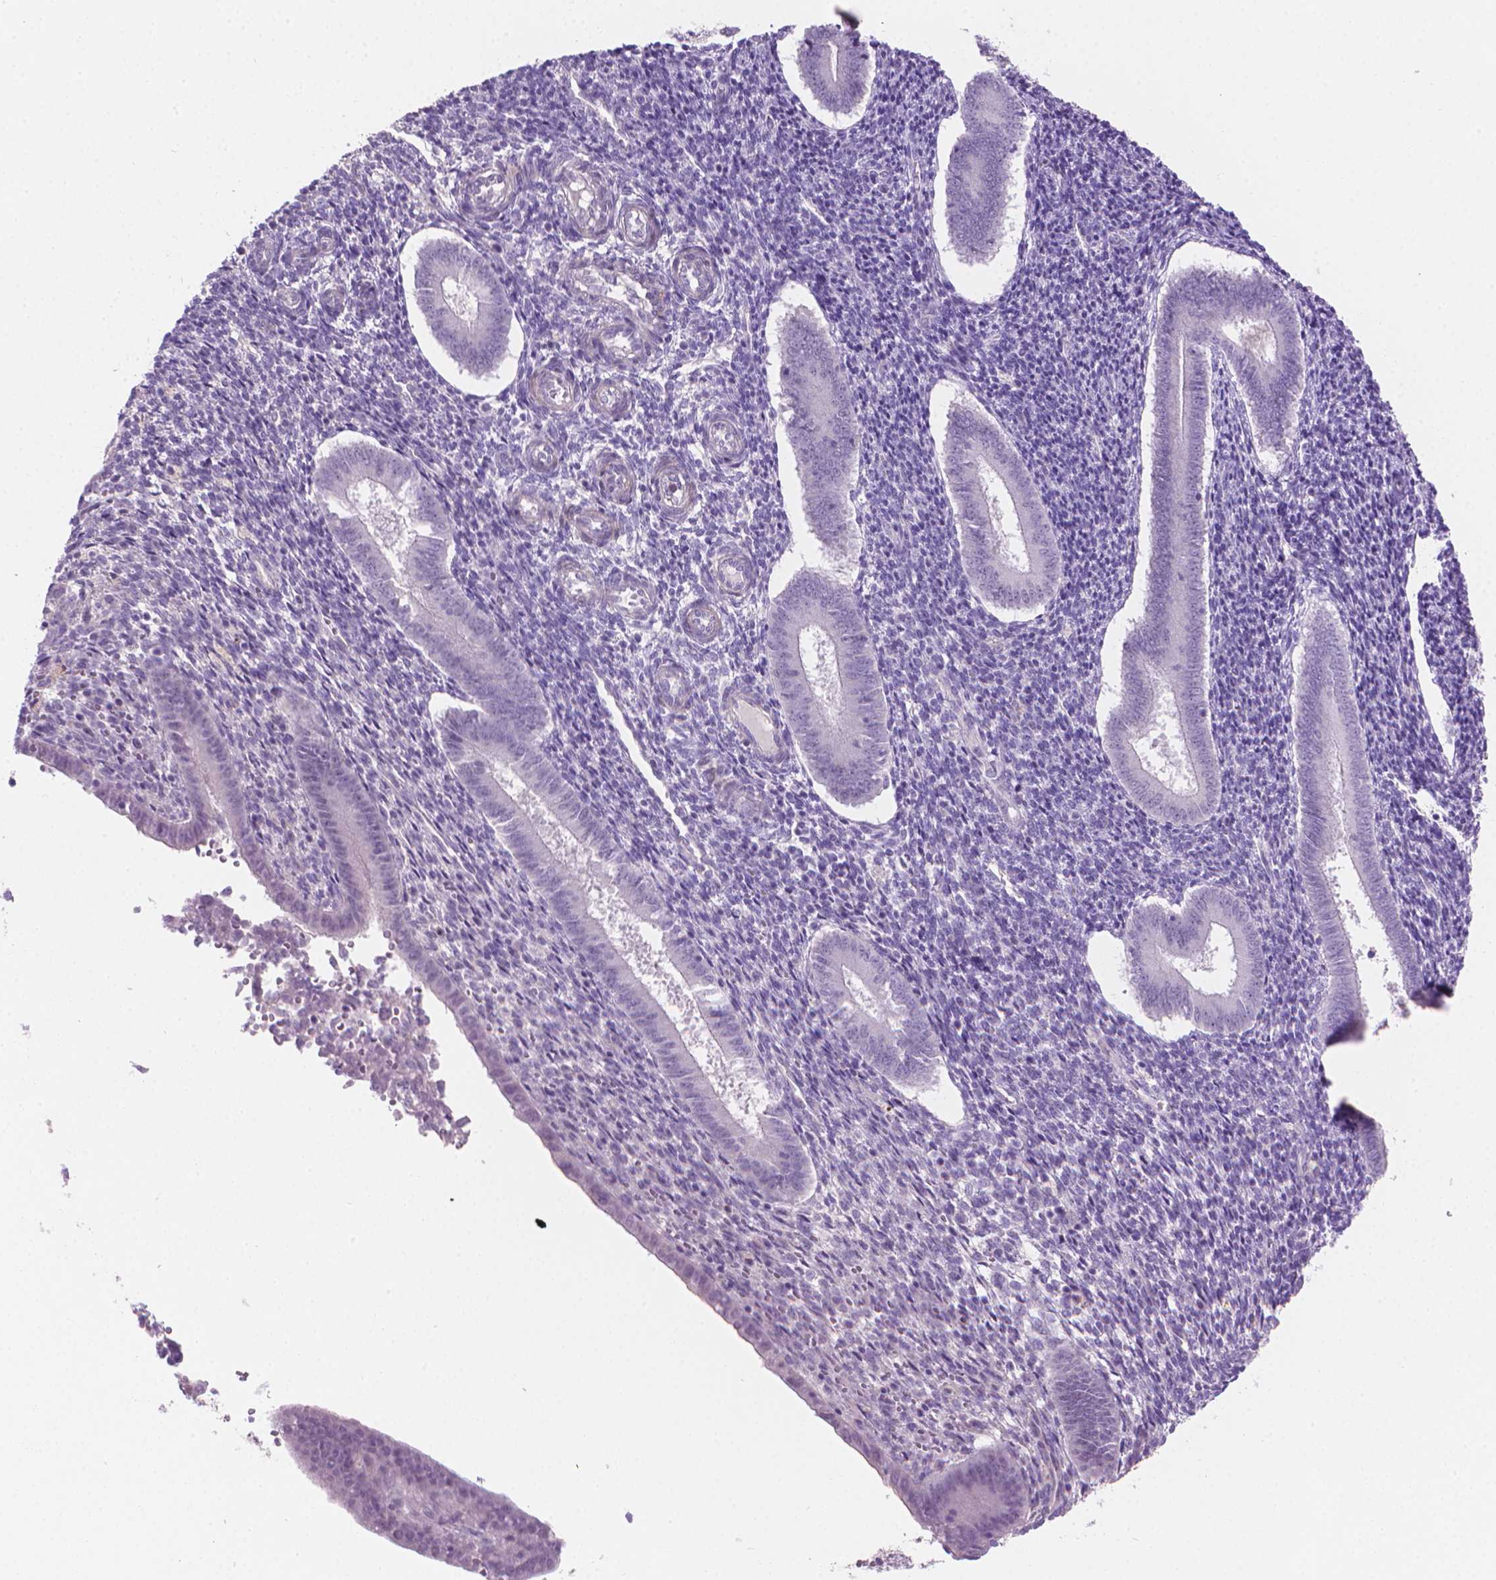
{"staining": {"intensity": "negative", "quantity": "none", "location": "none"}, "tissue": "endometrium", "cell_type": "Cells in endometrial stroma", "image_type": "normal", "snomed": [{"axis": "morphology", "description": "Normal tissue, NOS"}, {"axis": "topography", "description": "Endometrium"}], "caption": "IHC micrograph of normal endometrium: endometrium stained with DAB shows no significant protein positivity in cells in endometrial stroma.", "gene": "GSDMA", "patient": {"sex": "female", "age": 25}}